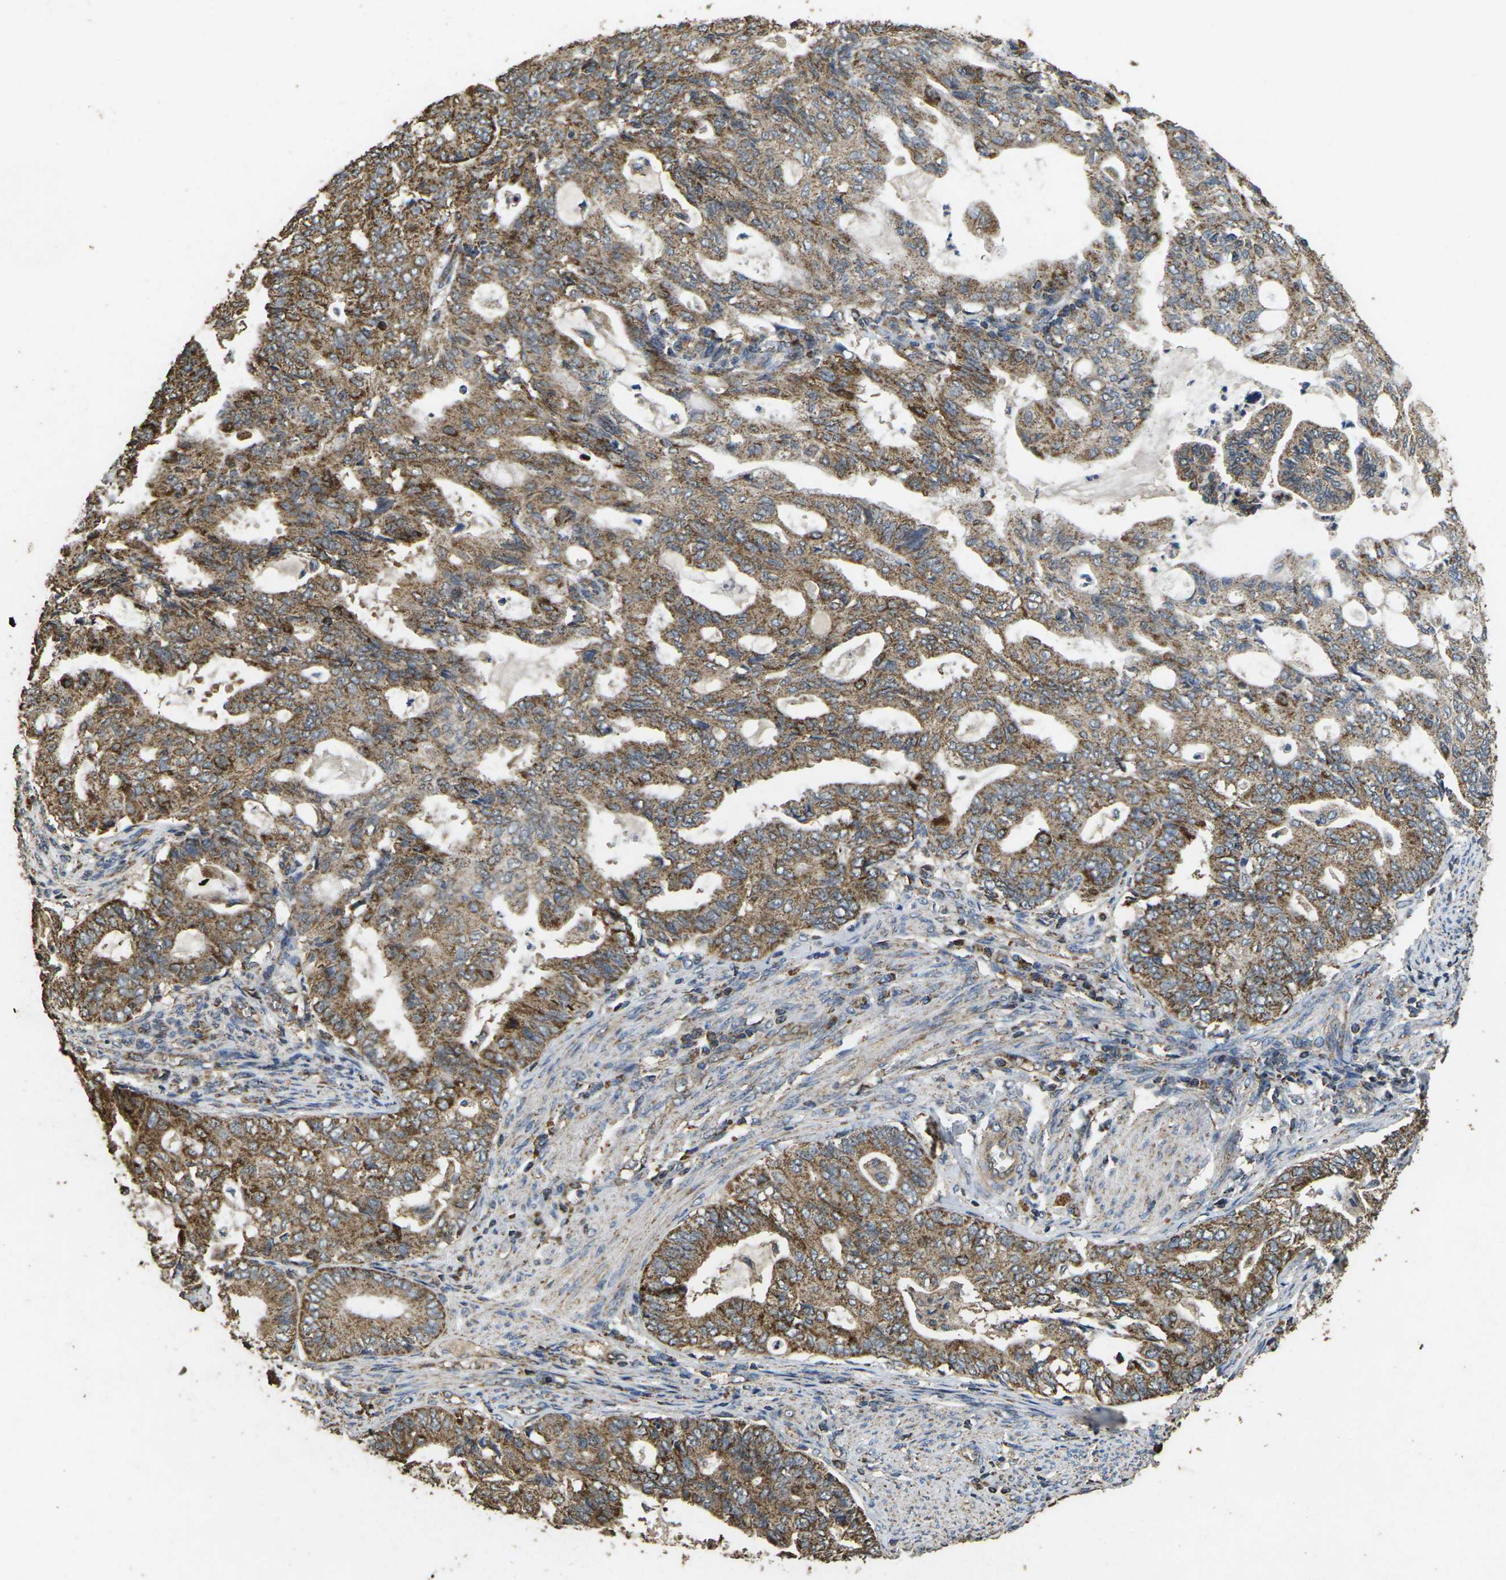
{"staining": {"intensity": "moderate", "quantity": ">75%", "location": "cytoplasmic/membranous"}, "tissue": "endometrial cancer", "cell_type": "Tumor cells", "image_type": "cancer", "snomed": [{"axis": "morphology", "description": "Adenocarcinoma, NOS"}, {"axis": "topography", "description": "Endometrium"}], "caption": "Endometrial adenocarcinoma stained with DAB (3,3'-diaminobenzidine) IHC displays medium levels of moderate cytoplasmic/membranous staining in approximately >75% of tumor cells.", "gene": "MAPK11", "patient": {"sex": "female", "age": 86}}